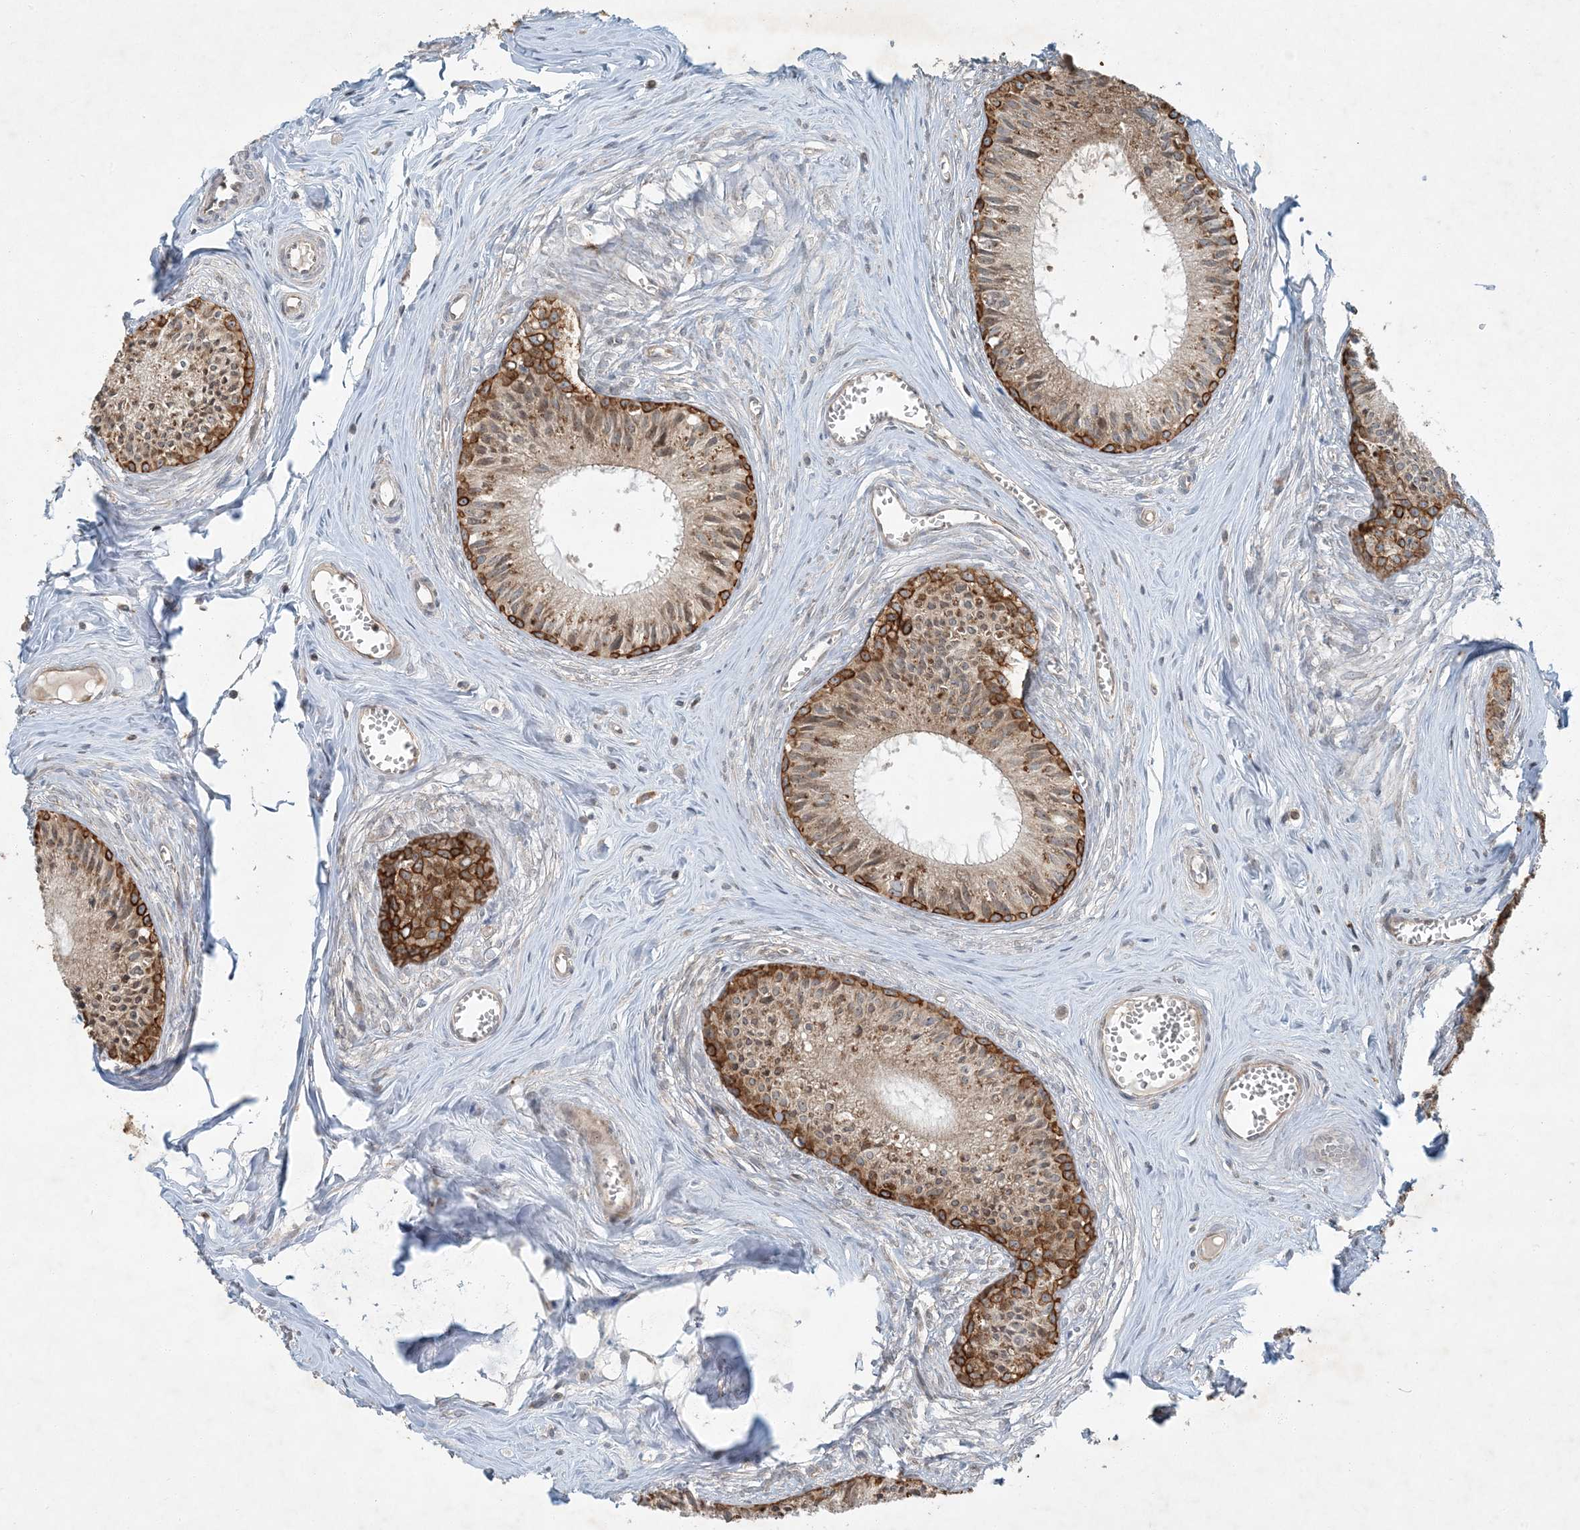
{"staining": {"intensity": "strong", "quantity": "25%-75%", "location": "cytoplasmic/membranous"}, "tissue": "epididymis", "cell_type": "Glandular cells", "image_type": "normal", "snomed": [{"axis": "morphology", "description": "Normal tissue, NOS"}, {"axis": "topography", "description": "Epididymis"}], "caption": "A high-resolution photomicrograph shows immunohistochemistry (IHC) staining of benign epididymis, which displays strong cytoplasmic/membranous expression in about 25%-75% of glandular cells. The staining was performed using DAB (3,3'-diaminobenzidine), with brown indicating positive protein expression. Nuclei are stained blue with hematoxylin.", "gene": "COMMD8", "patient": {"sex": "male", "age": 36}}